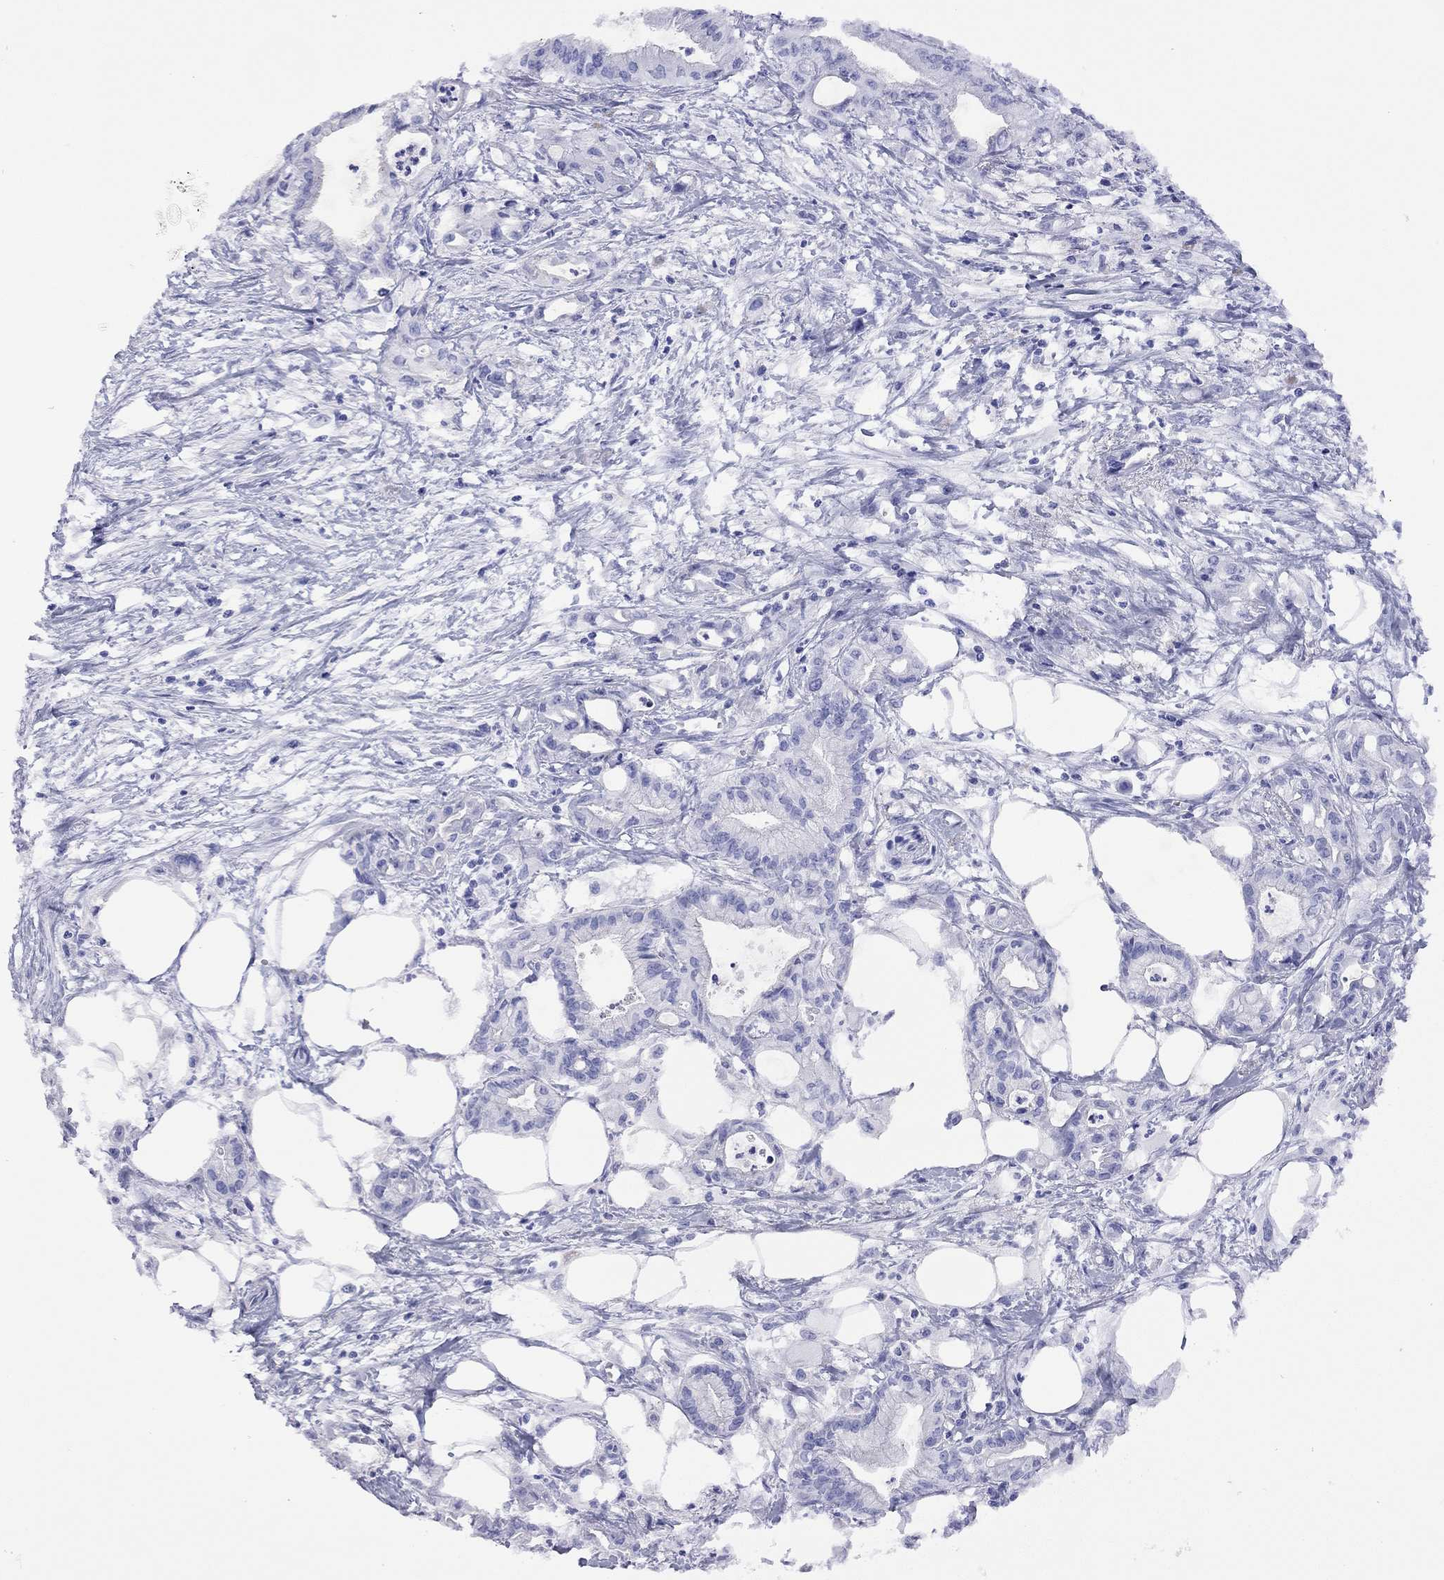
{"staining": {"intensity": "negative", "quantity": "none", "location": "none"}, "tissue": "pancreatic cancer", "cell_type": "Tumor cells", "image_type": "cancer", "snomed": [{"axis": "morphology", "description": "Adenocarcinoma, NOS"}, {"axis": "topography", "description": "Pancreas"}], "caption": "This histopathology image is of pancreatic cancer (adenocarcinoma) stained with immunohistochemistry to label a protein in brown with the nuclei are counter-stained blue. There is no positivity in tumor cells. (DAB immunohistochemistry (IHC), high magnification).", "gene": "FIGLA", "patient": {"sex": "male", "age": 71}}